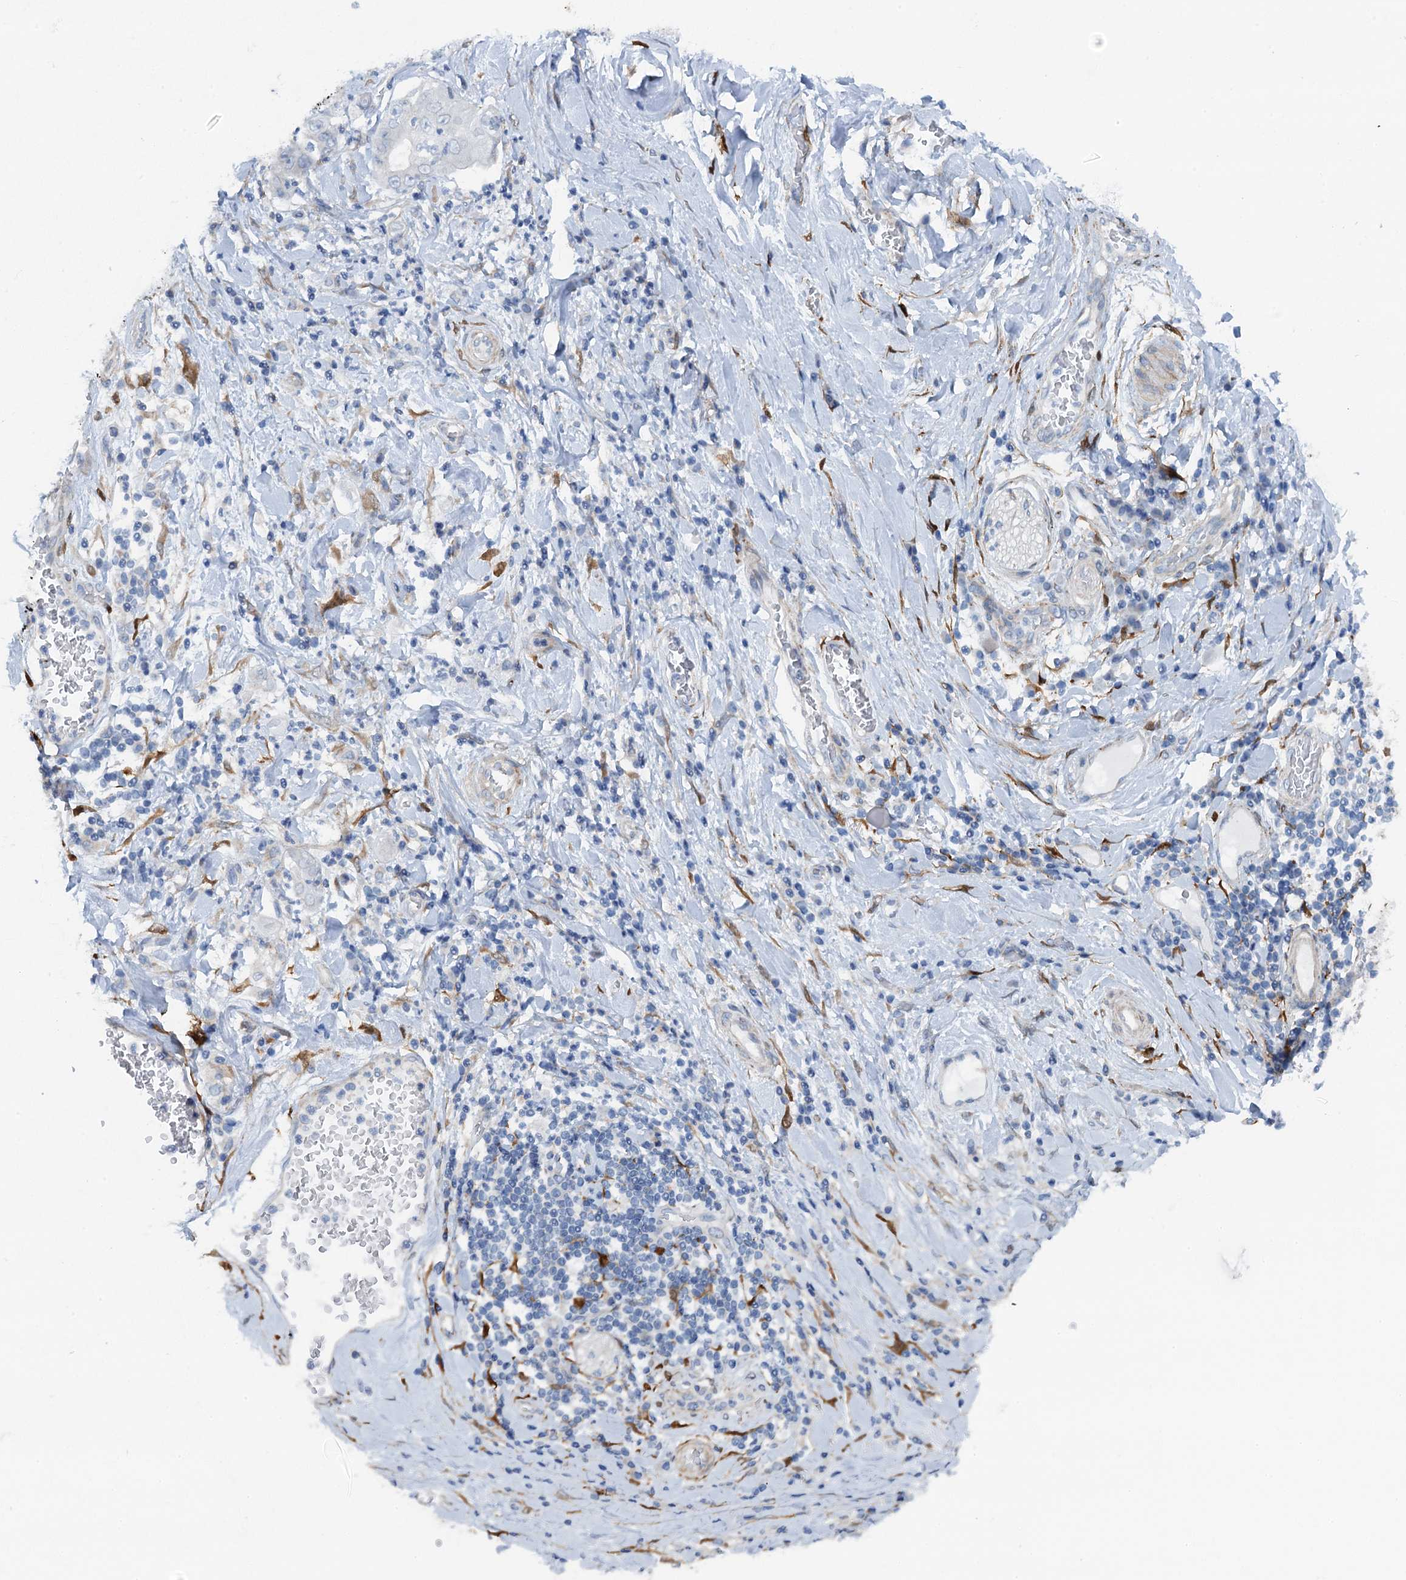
{"staining": {"intensity": "negative", "quantity": "none", "location": "none"}, "tissue": "stomach cancer", "cell_type": "Tumor cells", "image_type": "cancer", "snomed": [{"axis": "morphology", "description": "Adenocarcinoma, NOS"}, {"axis": "topography", "description": "Stomach"}], "caption": "High power microscopy histopathology image of an immunohistochemistry (IHC) image of adenocarcinoma (stomach), revealing no significant staining in tumor cells.", "gene": "POGLUT3", "patient": {"sex": "female", "age": 73}}